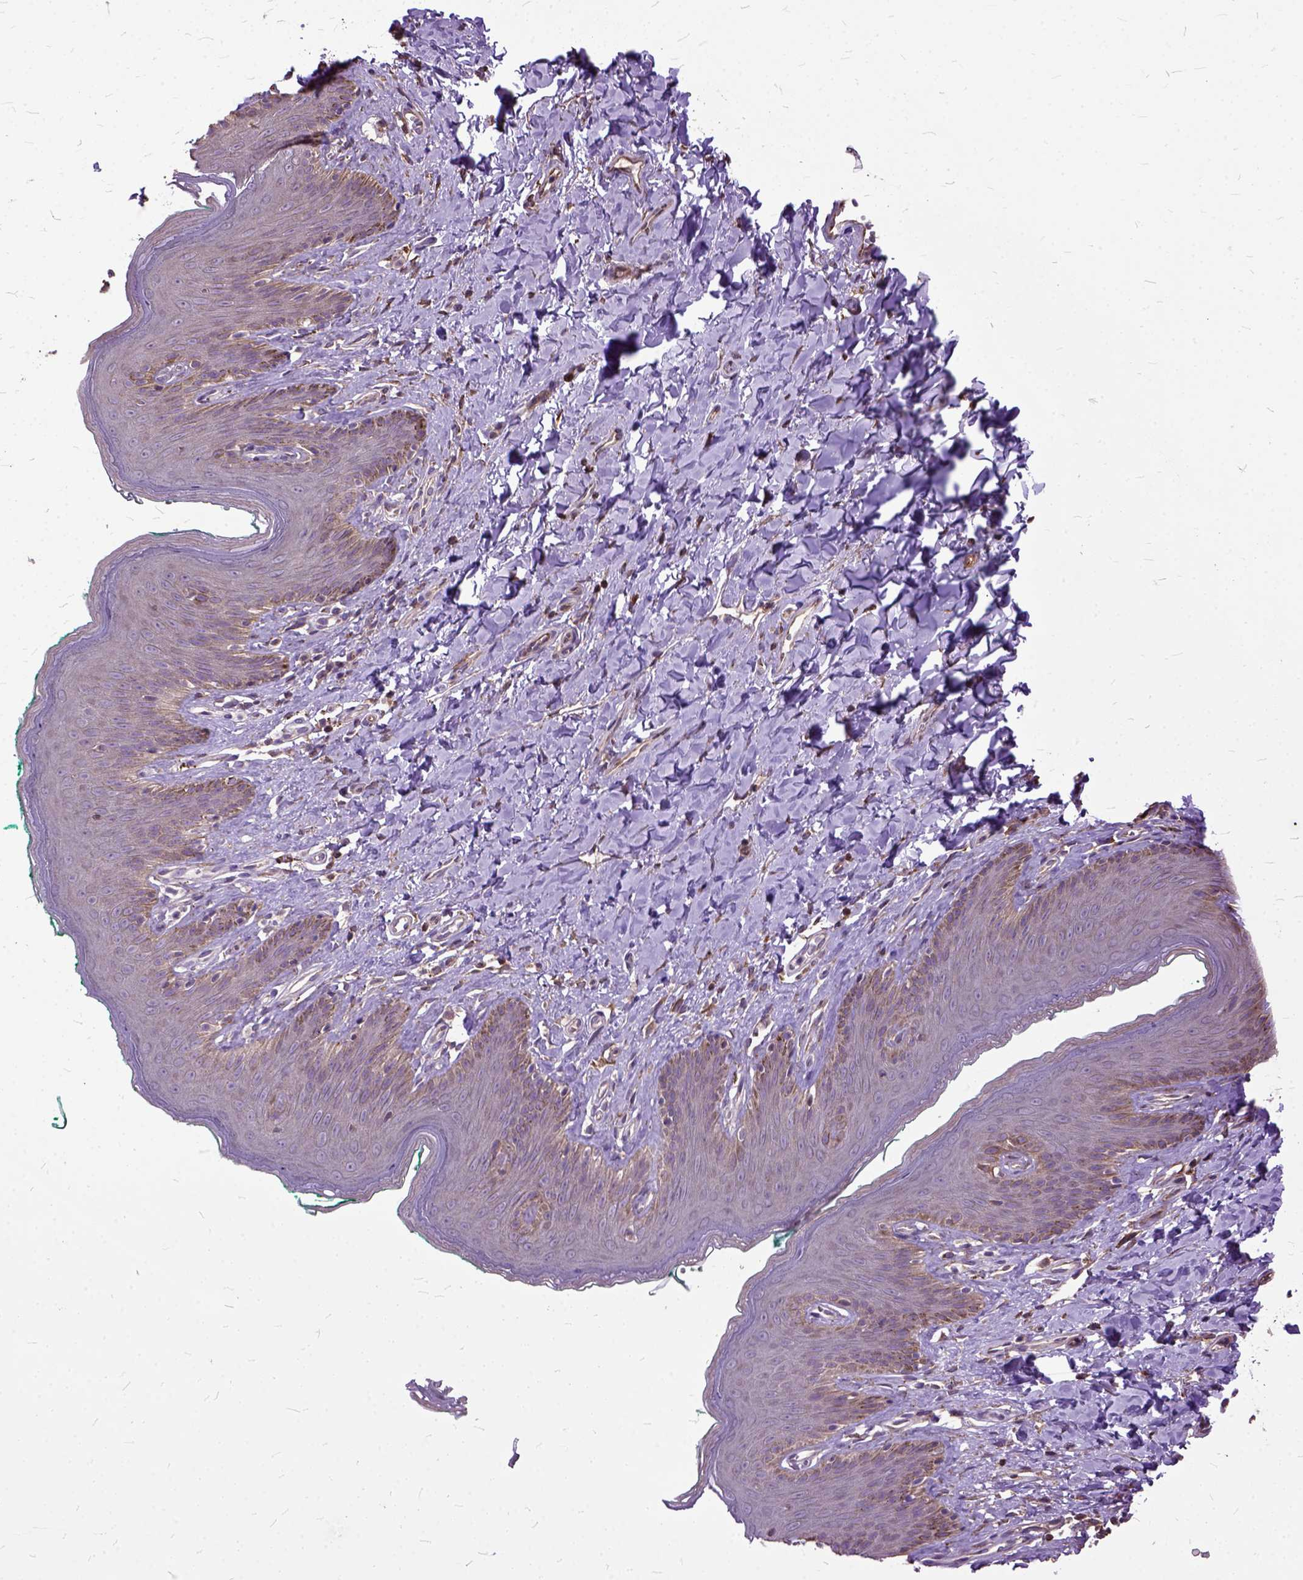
{"staining": {"intensity": "weak", "quantity": "25%-75%", "location": "cytoplasmic/membranous"}, "tissue": "skin", "cell_type": "Epidermal cells", "image_type": "normal", "snomed": [{"axis": "morphology", "description": "Normal tissue, NOS"}, {"axis": "topography", "description": "Vulva"}], "caption": "This photomicrograph displays immunohistochemistry (IHC) staining of benign skin, with low weak cytoplasmic/membranous expression in about 25%-75% of epidermal cells.", "gene": "AREG", "patient": {"sex": "female", "age": 66}}